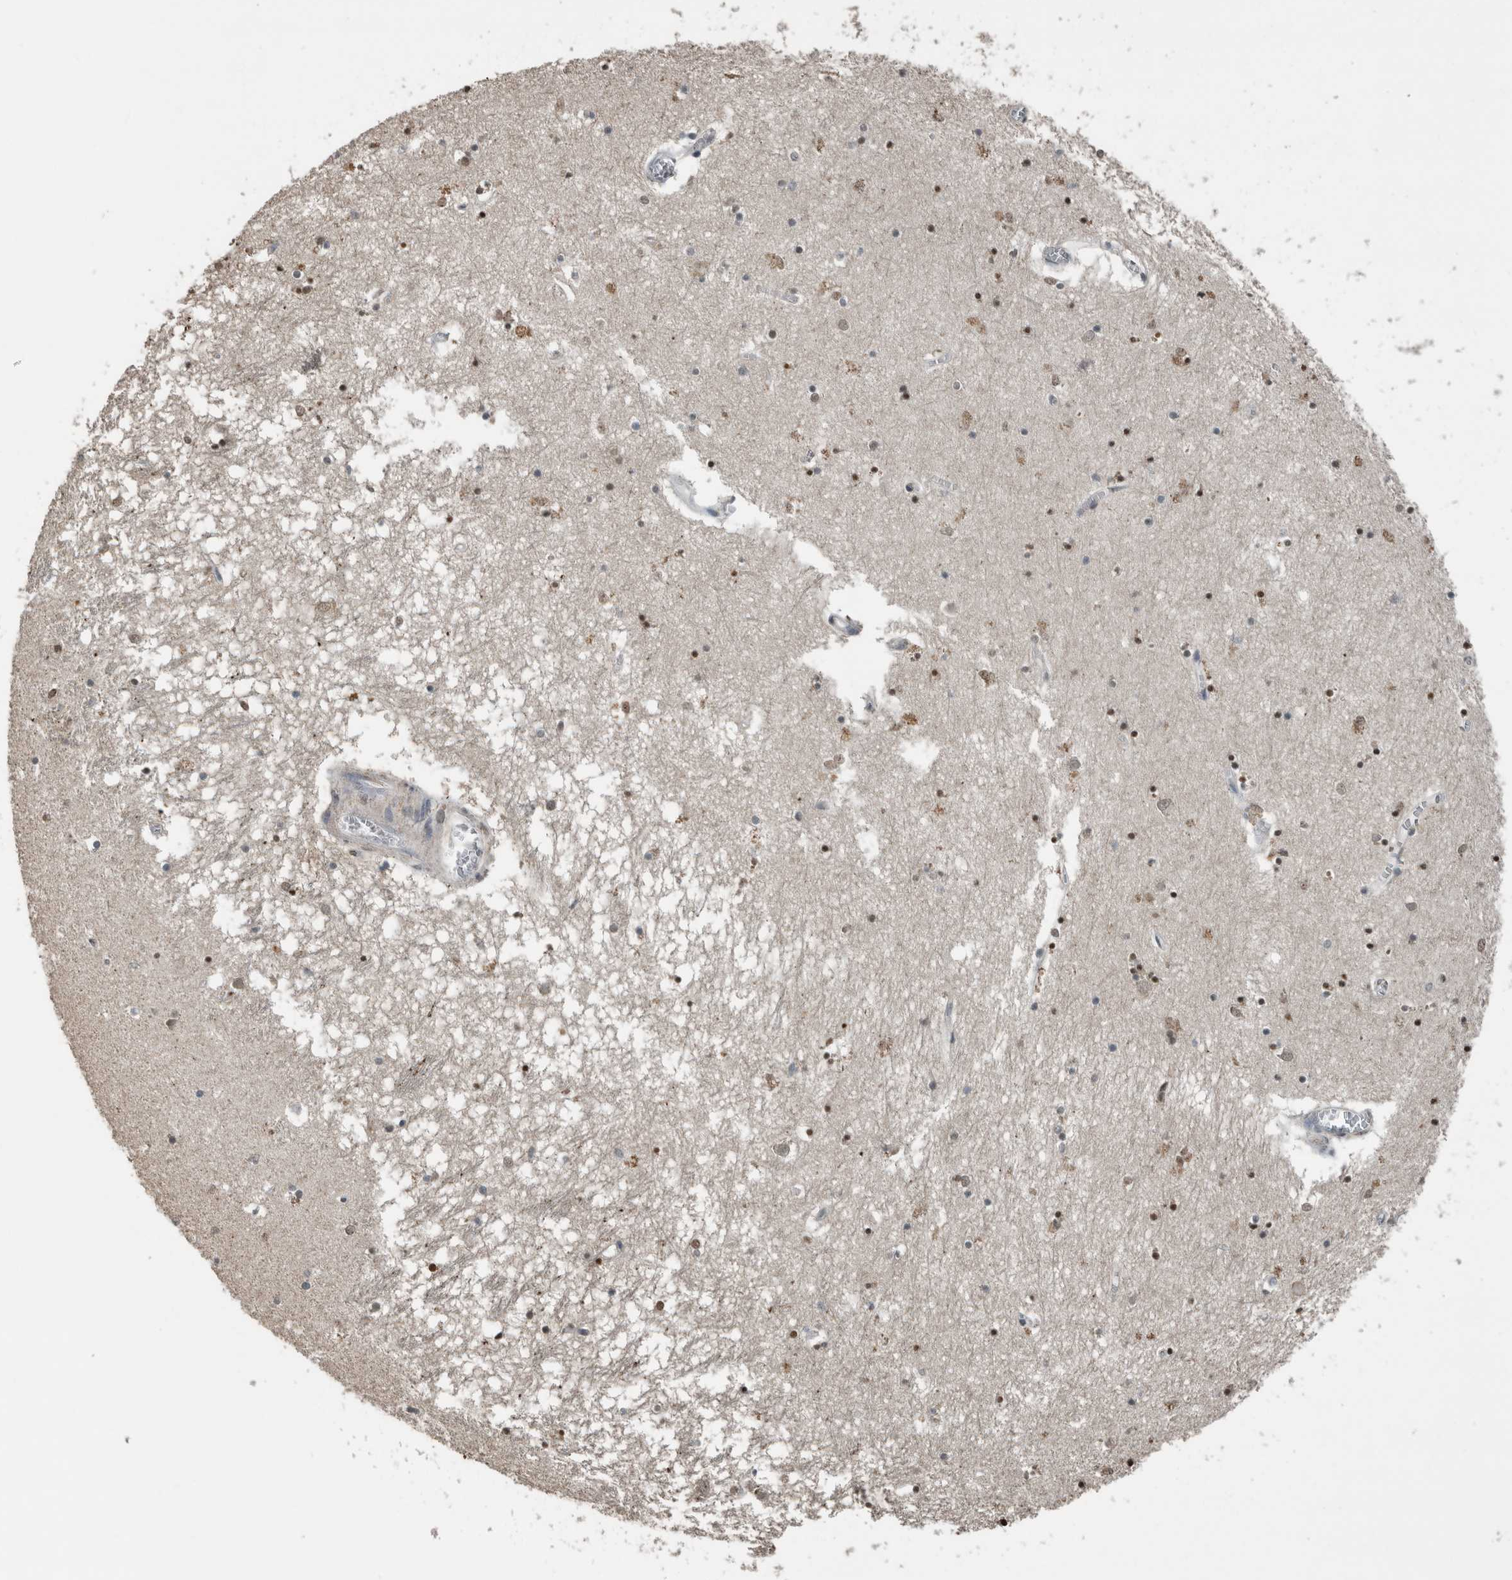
{"staining": {"intensity": "moderate", "quantity": "25%-75%", "location": "nuclear"}, "tissue": "hippocampus", "cell_type": "Glial cells", "image_type": "normal", "snomed": [{"axis": "morphology", "description": "Normal tissue, NOS"}, {"axis": "topography", "description": "Hippocampus"}], "caption": "Immunohistochemical staining of benign human hippocampus displays medium levels of moderate nuclear staining in about 25%-75% of glial cells.", "gene": "ZNF24", "patient": {"sex": "male", "age": 70}}